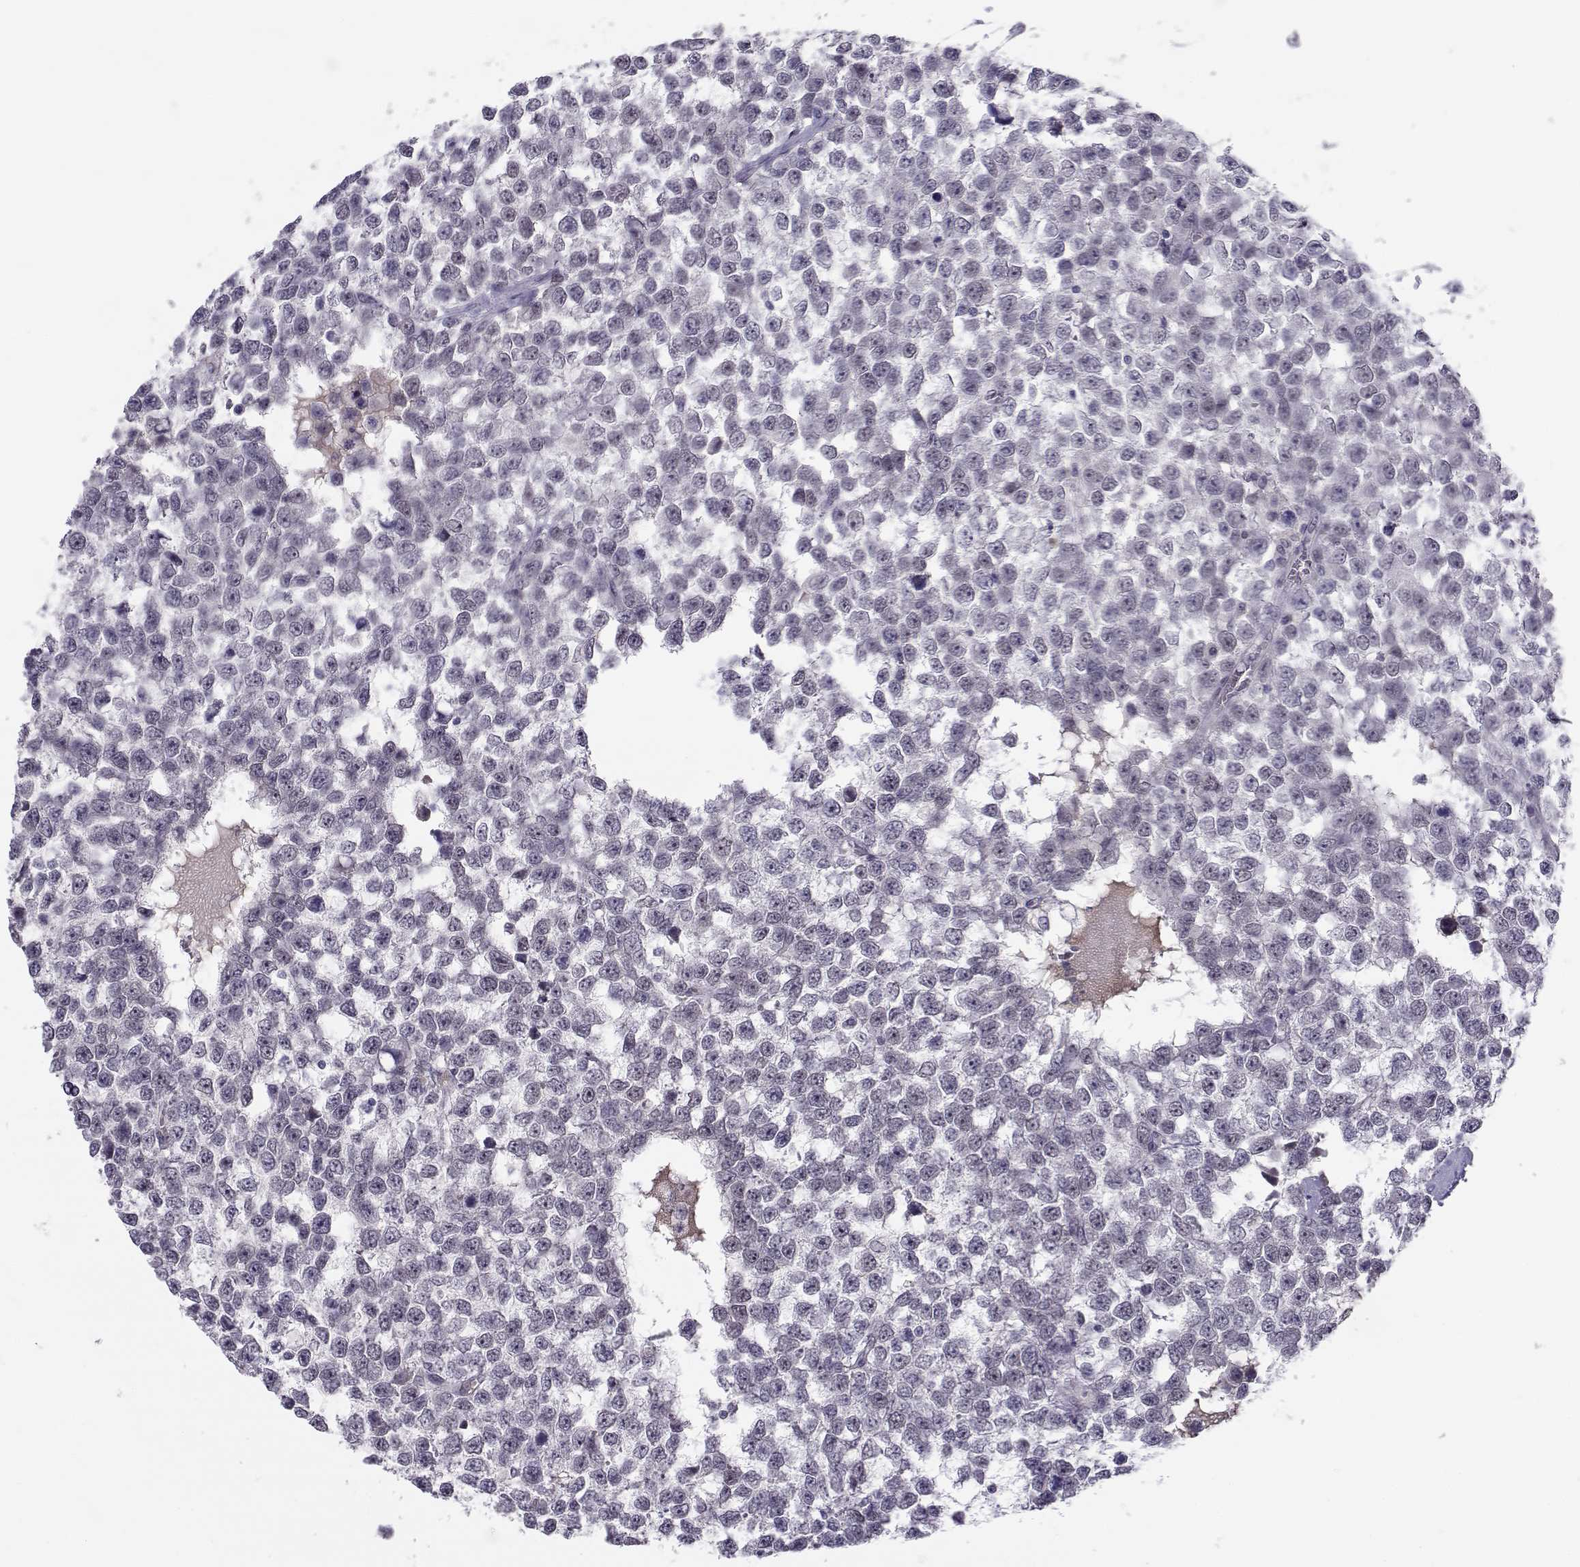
{"staining": {"intensity": "negative", "quantity": "none", "location": "none"}, "tissue": "testis cancer", "cell_type": "Tumor cells", "image_type": "cancer", "snomed": [{"axis": "morphology", "description": "Normal tissue, NOS"}, {"axis": "morphology", "description": "Seminoma, NOS"}, {"axis": "topography", "description": "Testis"}, {"axis": "topography", "description": "Epididymis"}], "caption": "This is an immunohistochemistry (IHC) photomicrograph of testis seminoma. There is no positivity in tumor cells.", "gene": "C16orf86", "patient": {"sex": "male", "age": 34}}